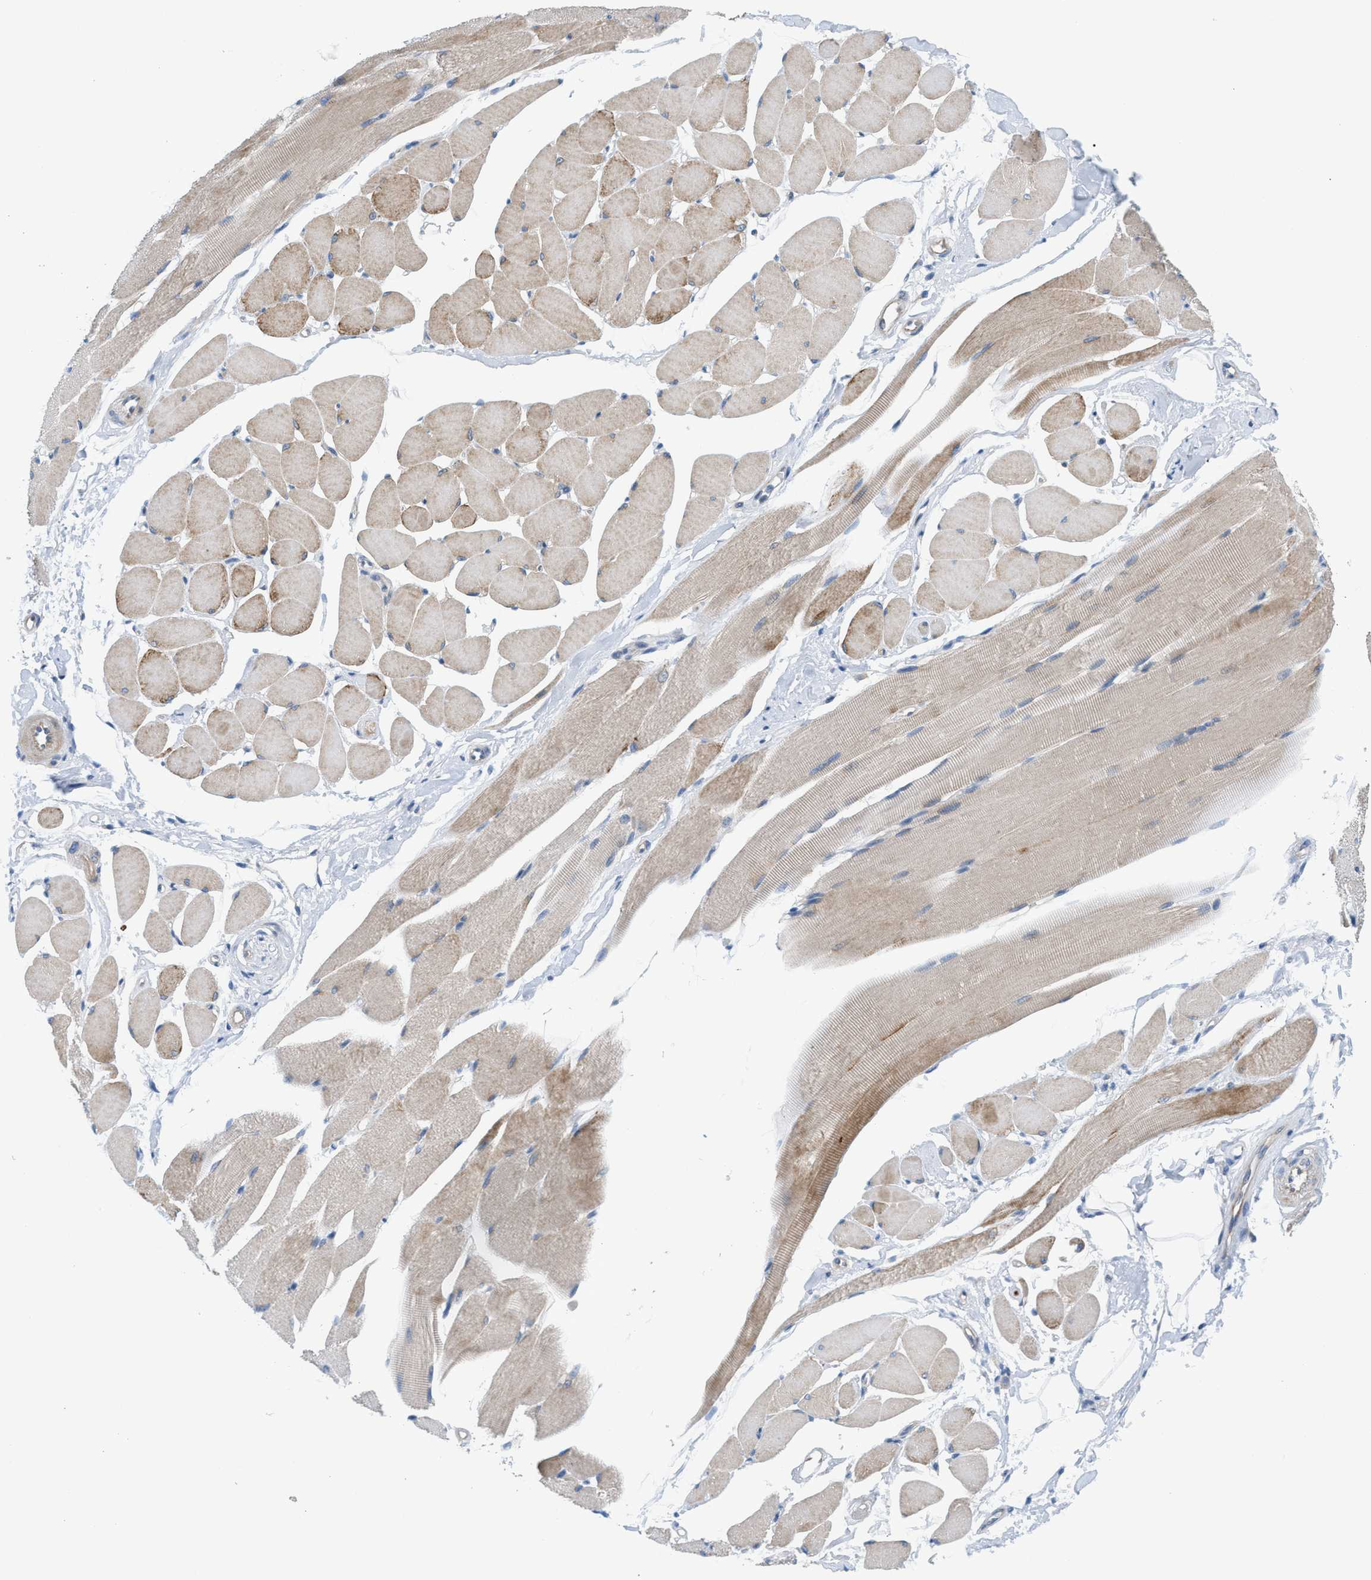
{"staining": {"intensity": "weak", "quantity": ">75%", "location": "cytoplasmic/membranous"}, "tissue": "skeletal muscle", "cell_type": "Myocytes", "image_type": "normal", "snomed": [{"axis": "morphology", "description": "Normal tissue, NOS"}, {"axis": "topography", "description": "Skeletal muscle"}, {"axis": "topography", "description": "Peripheral nerve tissue"}], "caption": "Protein analysis of unremarkable skeletal muscle shows weak cytoplasmic/membranous positivity in about >75% of myocytes. (DAB IHC with brightfield microscopy, high magnification).", "gene": "MPP3", "patient": {"sex": "female", "age": 84}}